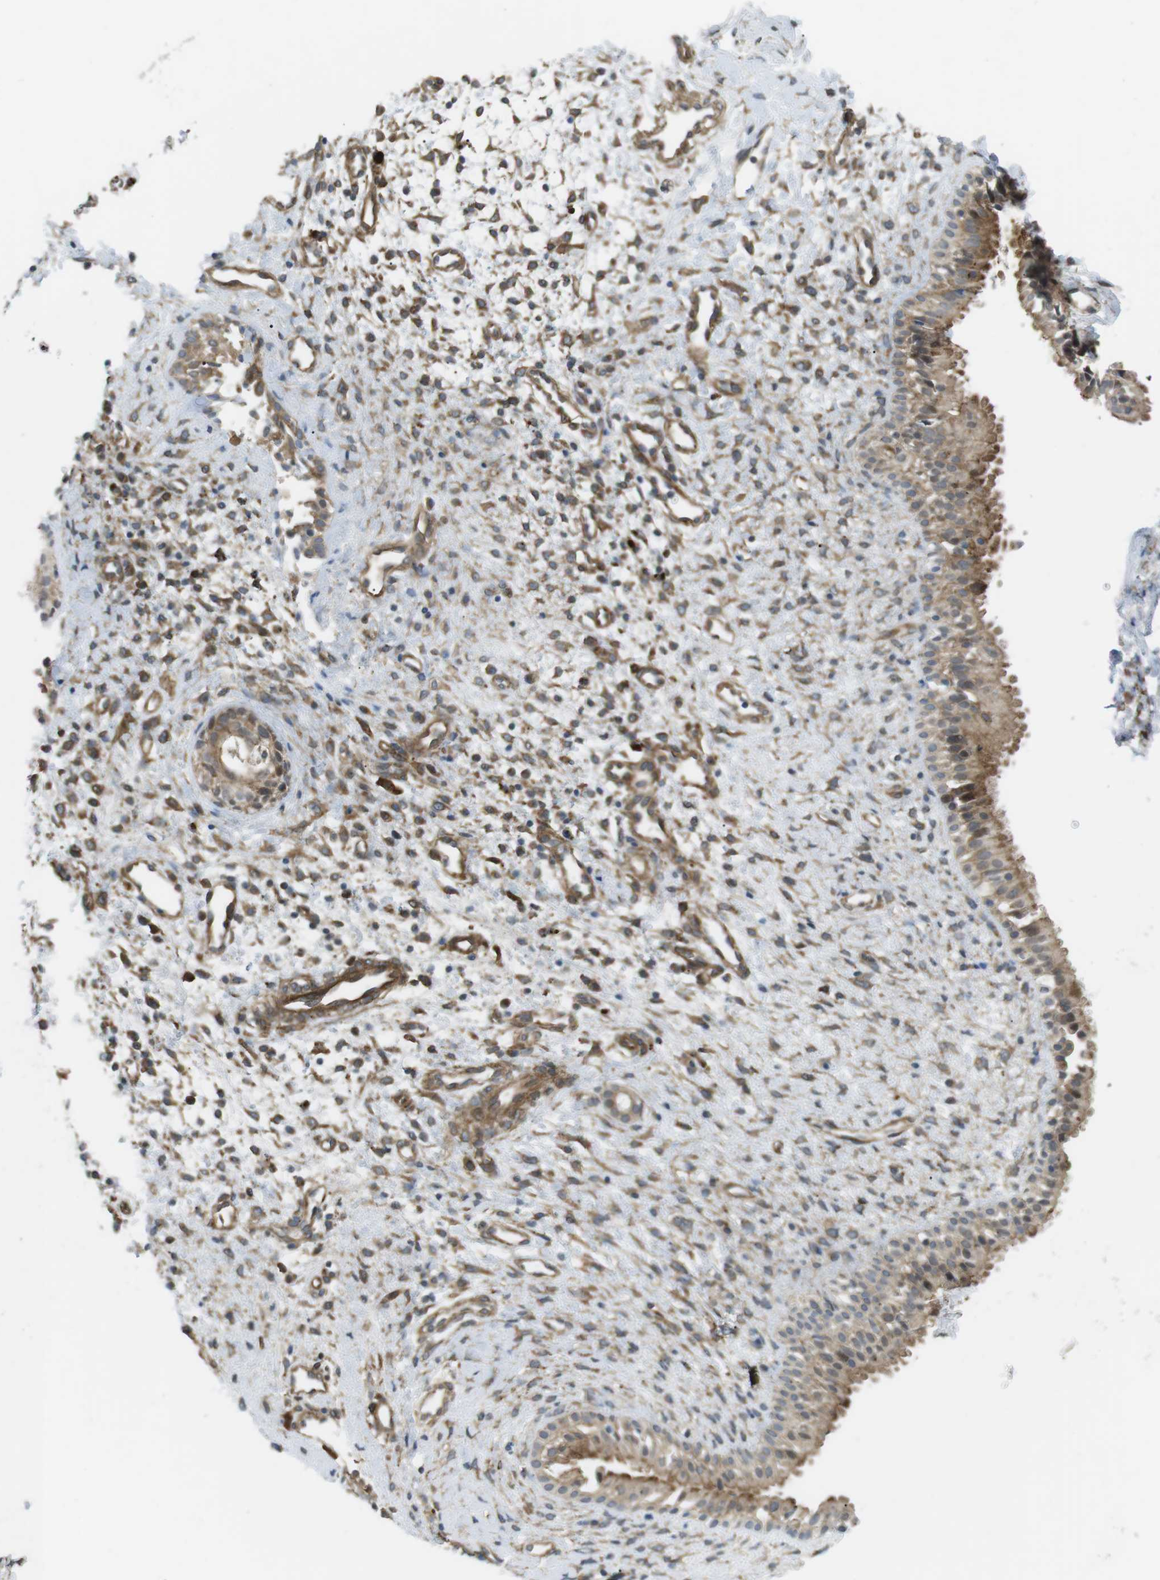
{"staining": {"intensity": "moderate", "quantity": ">75%", "location": "cytoplasmic/membranous"}, "tissue": "nasopharynx", "cell_type": "Respiratory epithelial cells", "image_type": "normal", "snomed": [{"axis": "morphology", "description": "Normal tissue, NOS"}, {"axis": "topography", "description": "Nasopharynx"}], "caption": "A brown stain labels moderate cytoplasmic/membranous staining of a protein in respiratory epithelial cells of normal human nasopharynx.", "gene": "KANK2", "patient": {"sex": "male", "age": 22}}